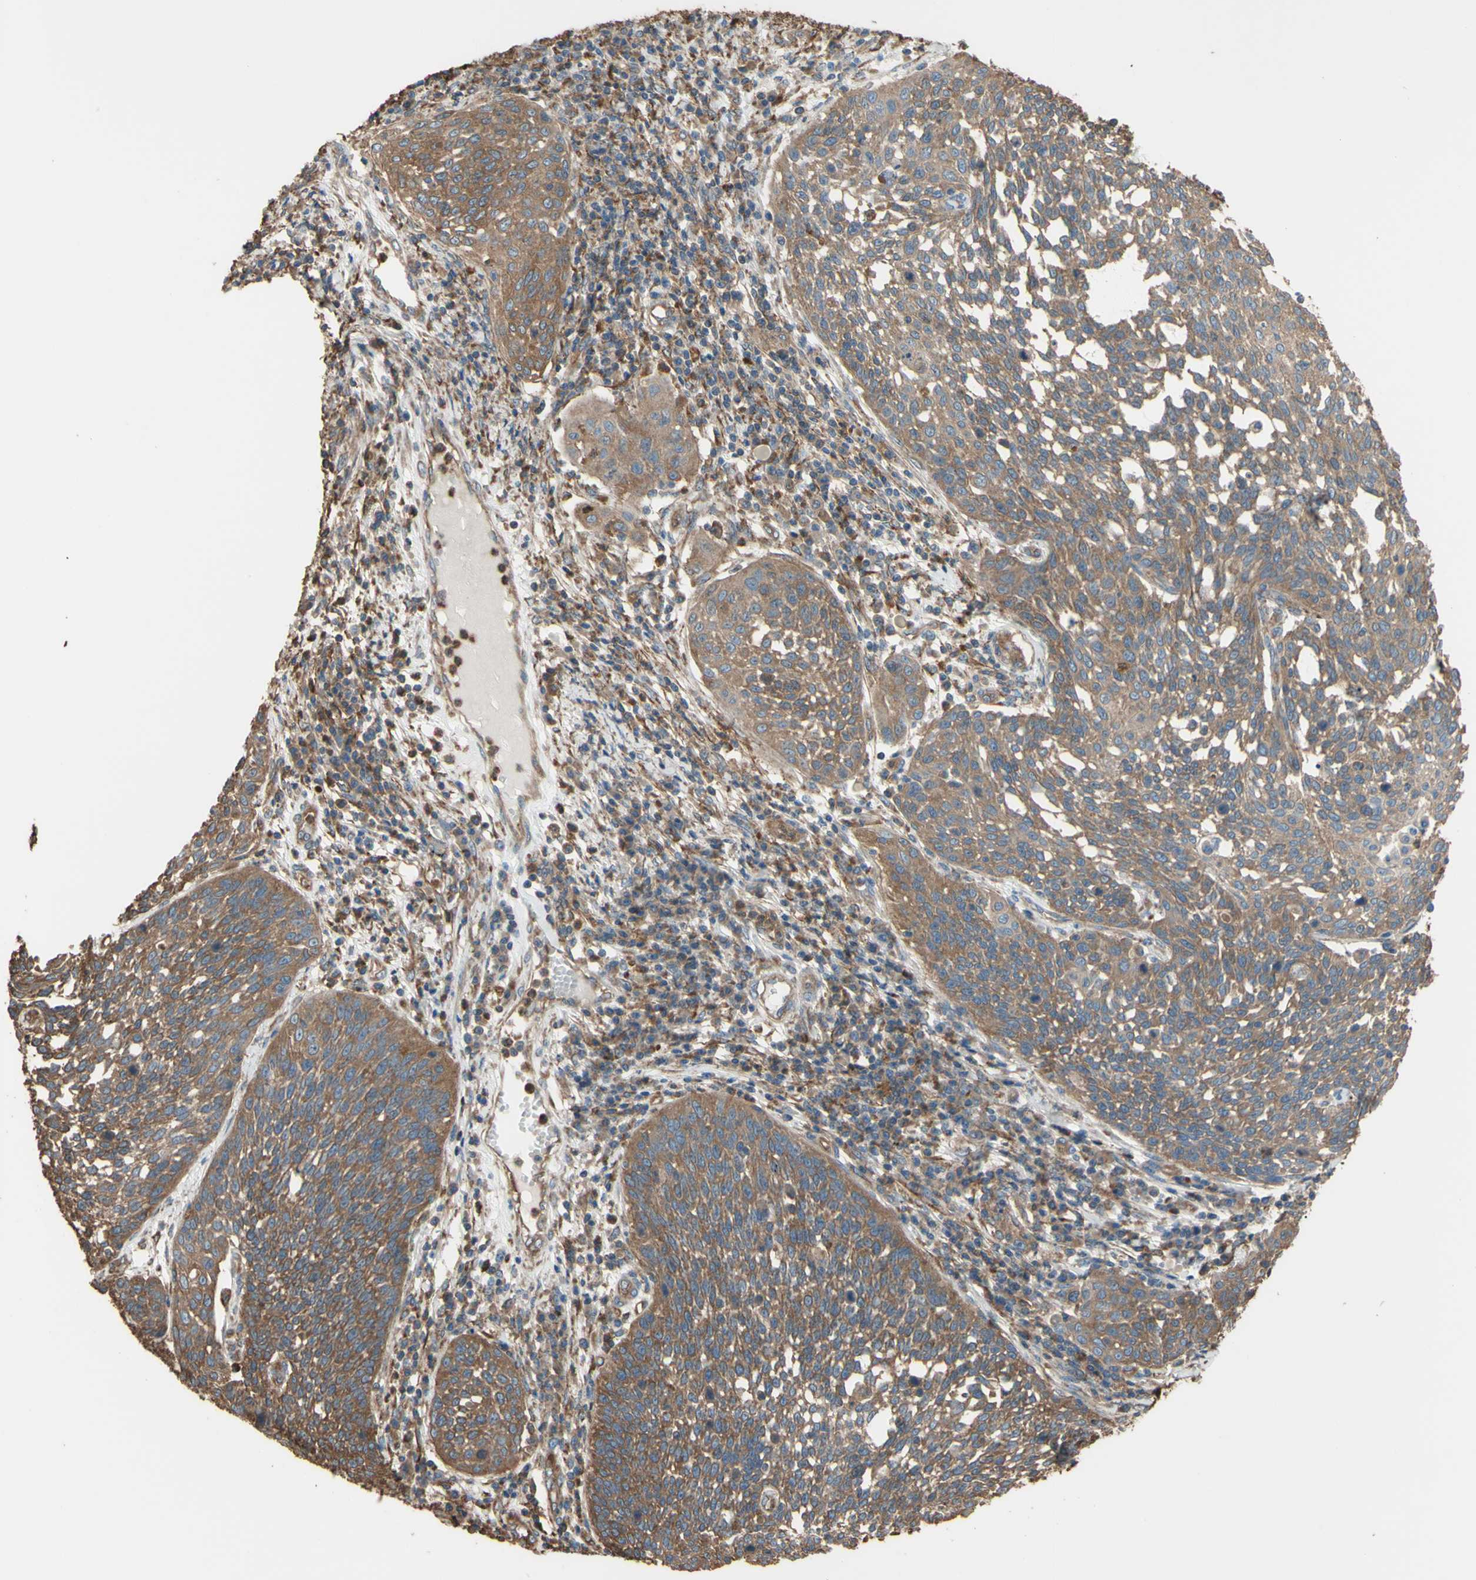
{"staining": {"intensity": "moderate", "quantity": ">75%", "location": "cytoplasmic/membranous"}, "tissue": "cervical cancer", "cell_type": "Tumor cells", "image_type": "cancer", "snomed": [{"axis": "morphology", "description": "Squamous cell carcinoma, NOS"}, {"axis": "topography", "description": "Cervix"}], "caption": "Cervical cancer (squamous cell carcinoma) was stained to show a protein in brown. There is medium levels of moderate cytoplasmic/membranous positivity in about >75% of tumor cells. The staining was performed using DAB (3,3'-diaminobenzidine), with brown indicating positive protein expression. Nuclei are stained blue with hematoxylin.", "gene": "CTTN", "patient": {"sex": "female", "age": 34}}